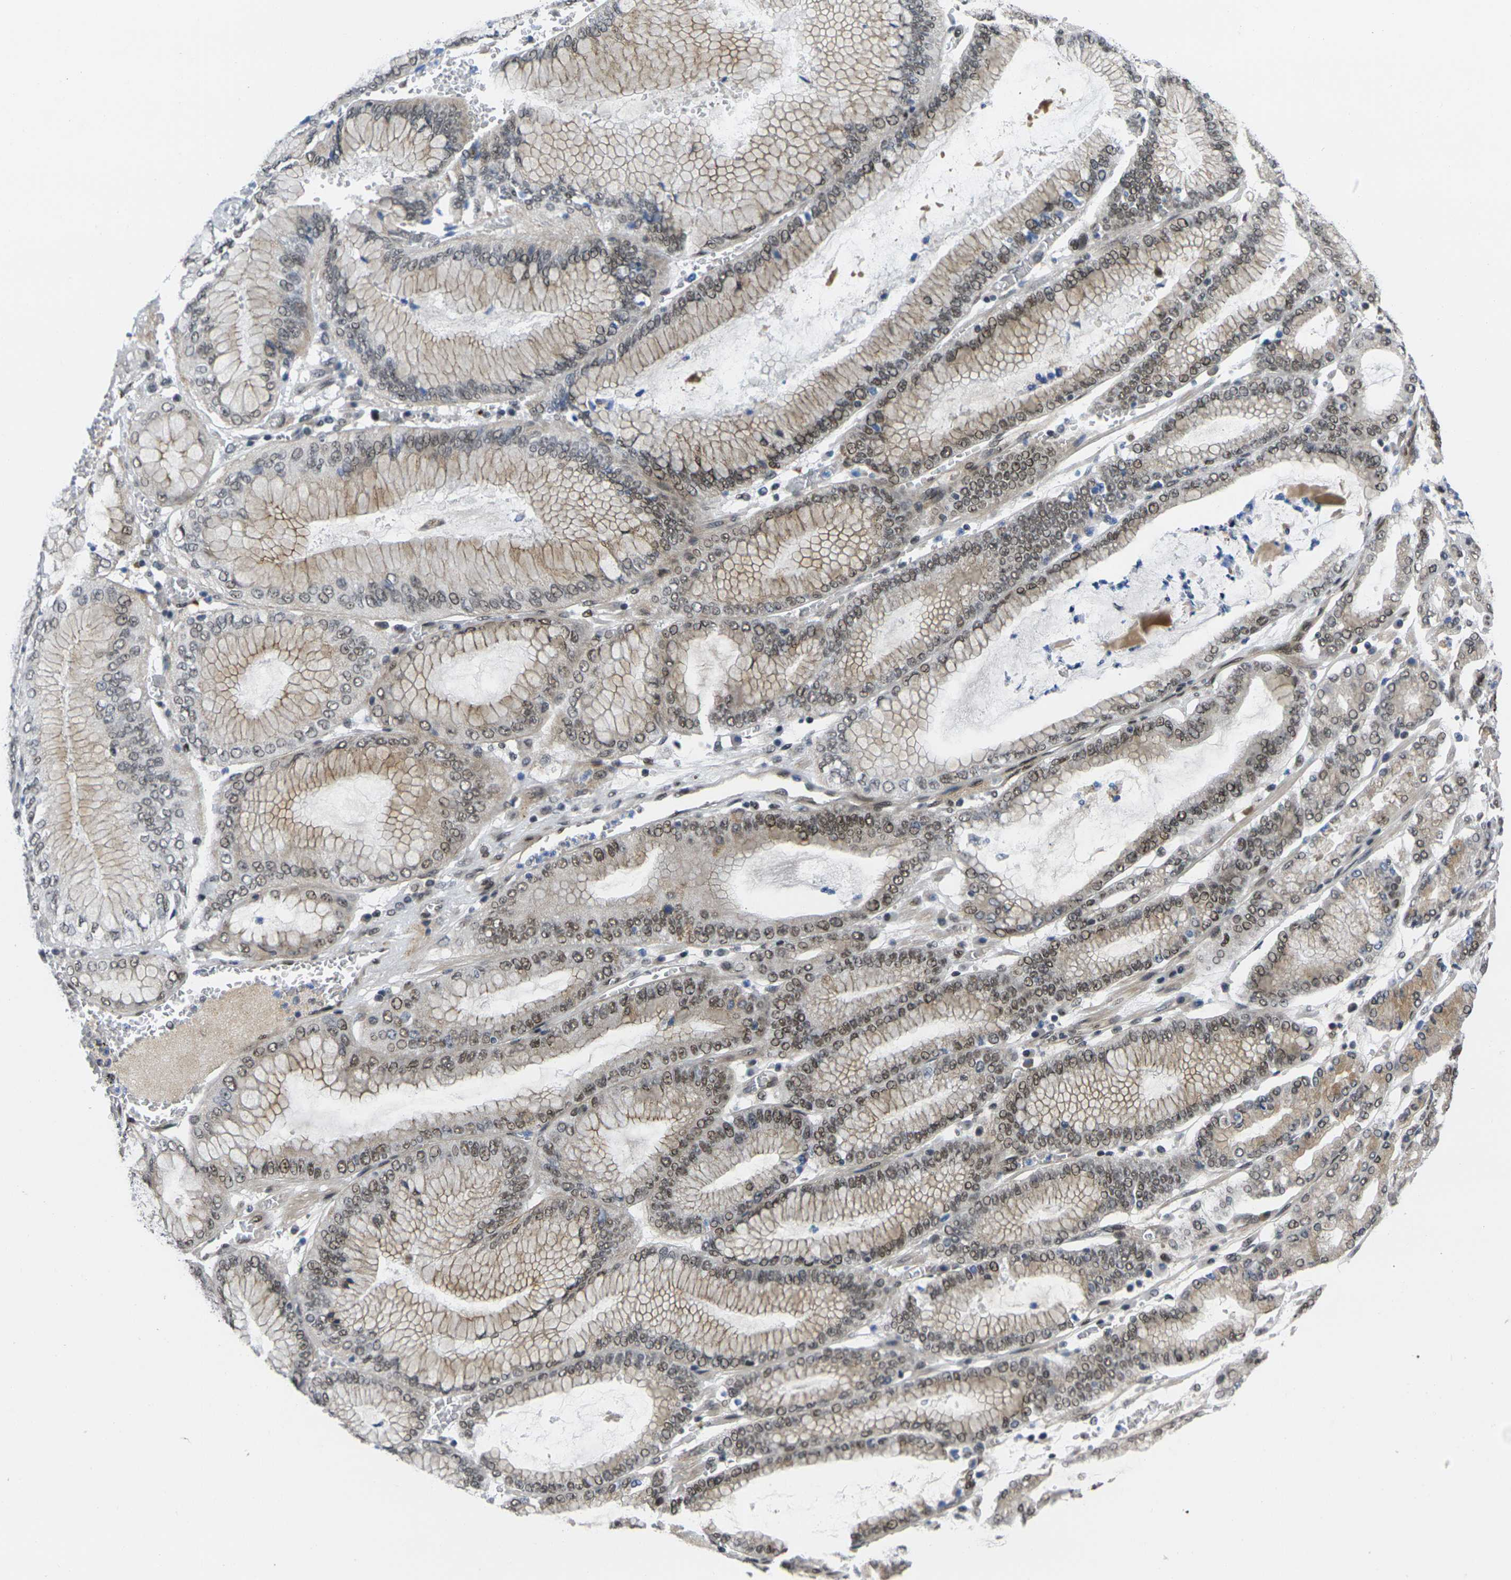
{"staining": {"intensity": "moderate", "quantity": ">75%", "location": "cytoplasmic/membranous,nuclear"}, "tissue": "stomach cancer", "cell_type": "Tumor cells", "image_type": "cancer", "snomed": [{"axis": "morphology", "description": "Normal tissue, NOS"}, {"axis": "morphology", "description": "Adenocarcinoma, NOS"}, {"axis": "topography", "description": "Stomach, upper"}, {"axis": "topography", "description": "Stomach"}], "caption": "Moderate cytoplasmic/membranous and nuclear expression for a protein is present in about >75% of tumor cells of stomach cancer (adenocarcinoma) using immunohistochemistry (IHC).", "gene": "RBM7", "patient": {"sex": "male", "age": 76}}